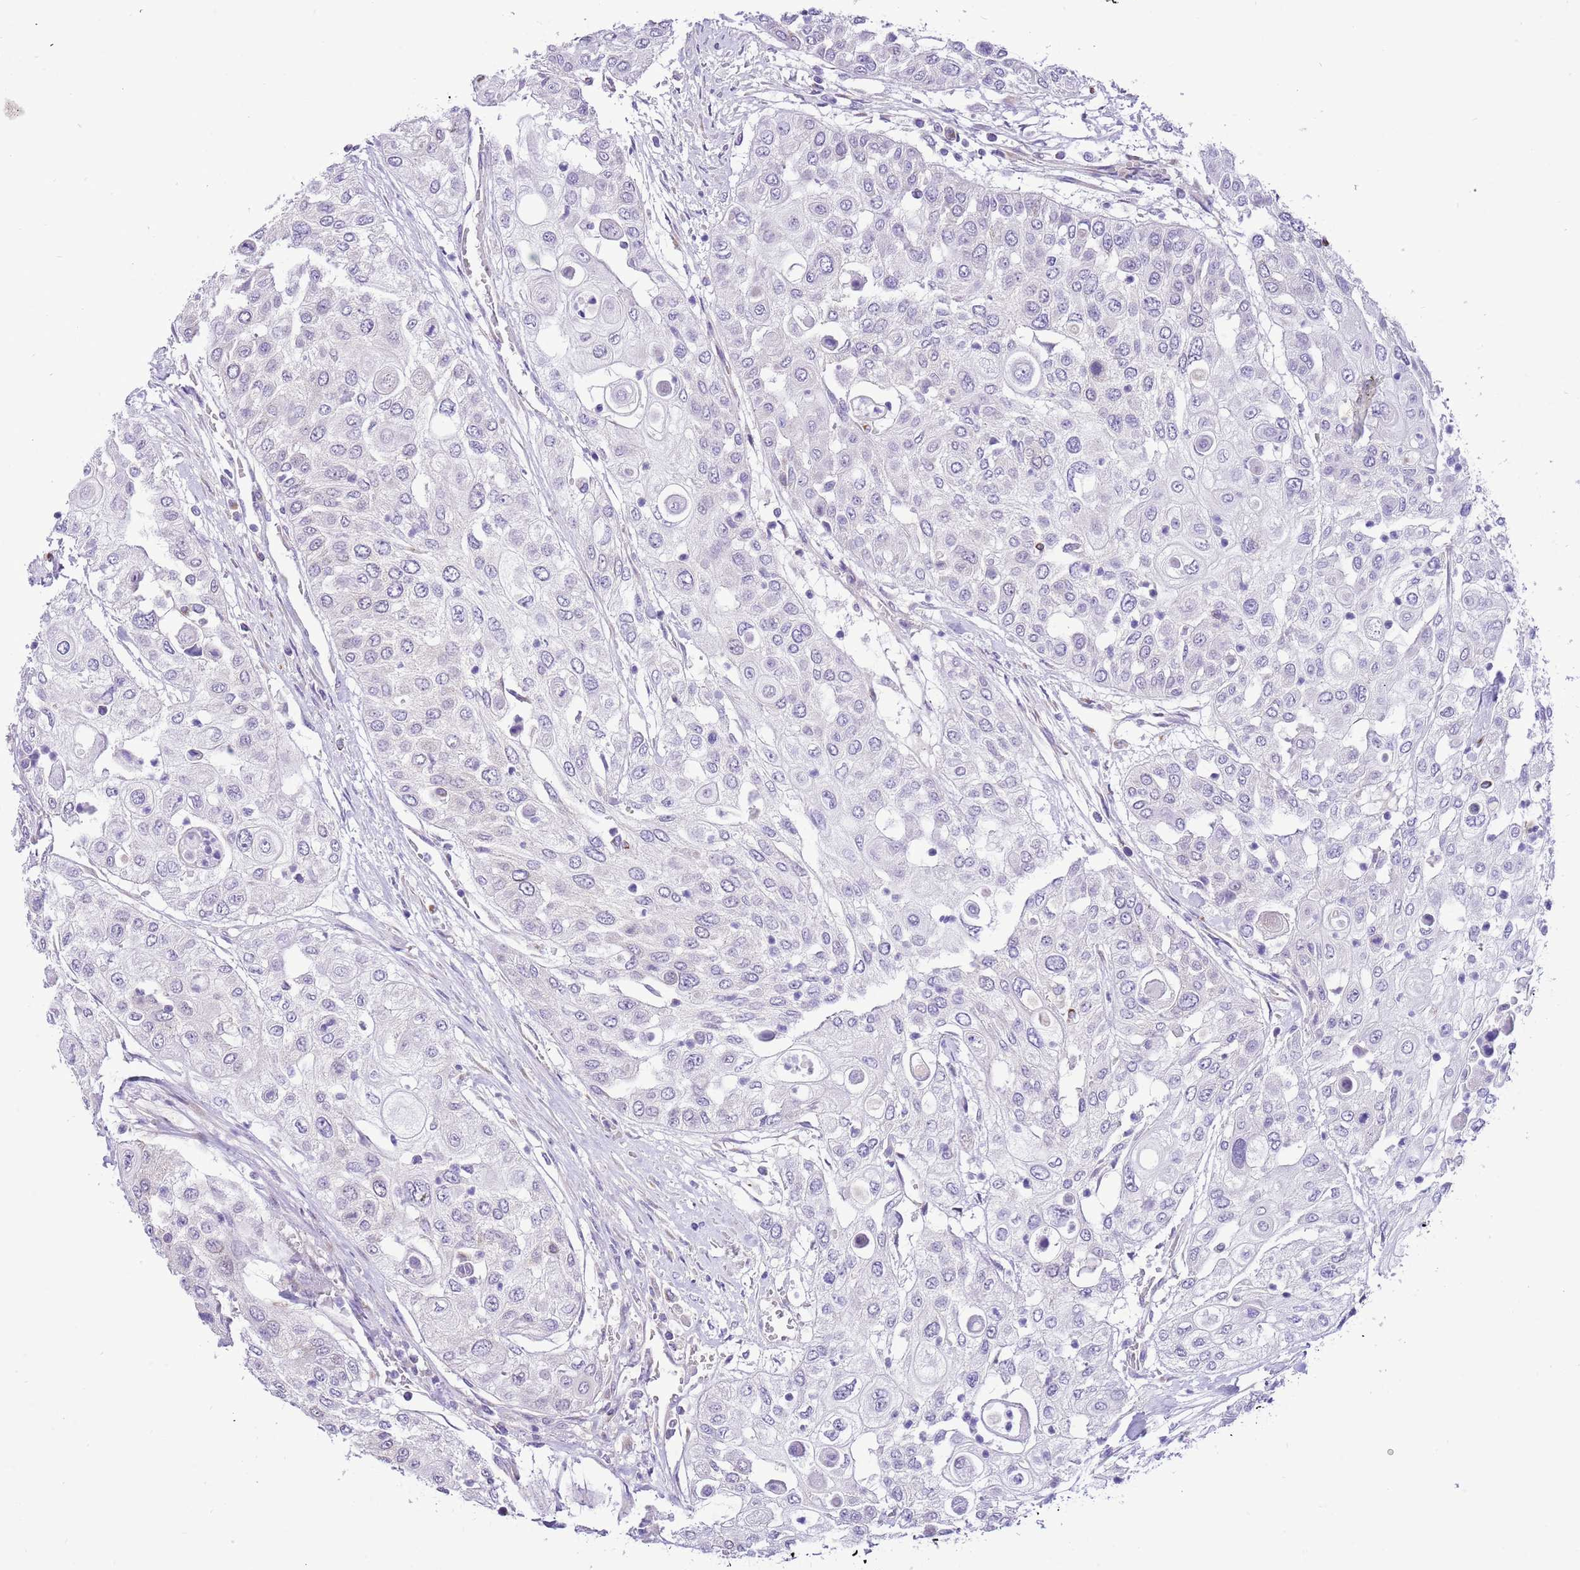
{"staining": {"intensity": "negative", "quantity": "none", "location": "none"}, "tissue": "urothelial cancer", "cell_type": "Tumor cells", "image_type": "cancer", "snomed": [{"axis": "morphology", "description": "Urothelial carcinoma, High grade"}, {"axis": "topography", "description": "Urinary bladder"}], "caption": "IHC histopathology image of neoplastic tissue: urothelial cancer stained with DAB exhibits no significant protein staining in tumor cells.", "gene": "COX17", "patient": {"sex": "female", "age": 79}}